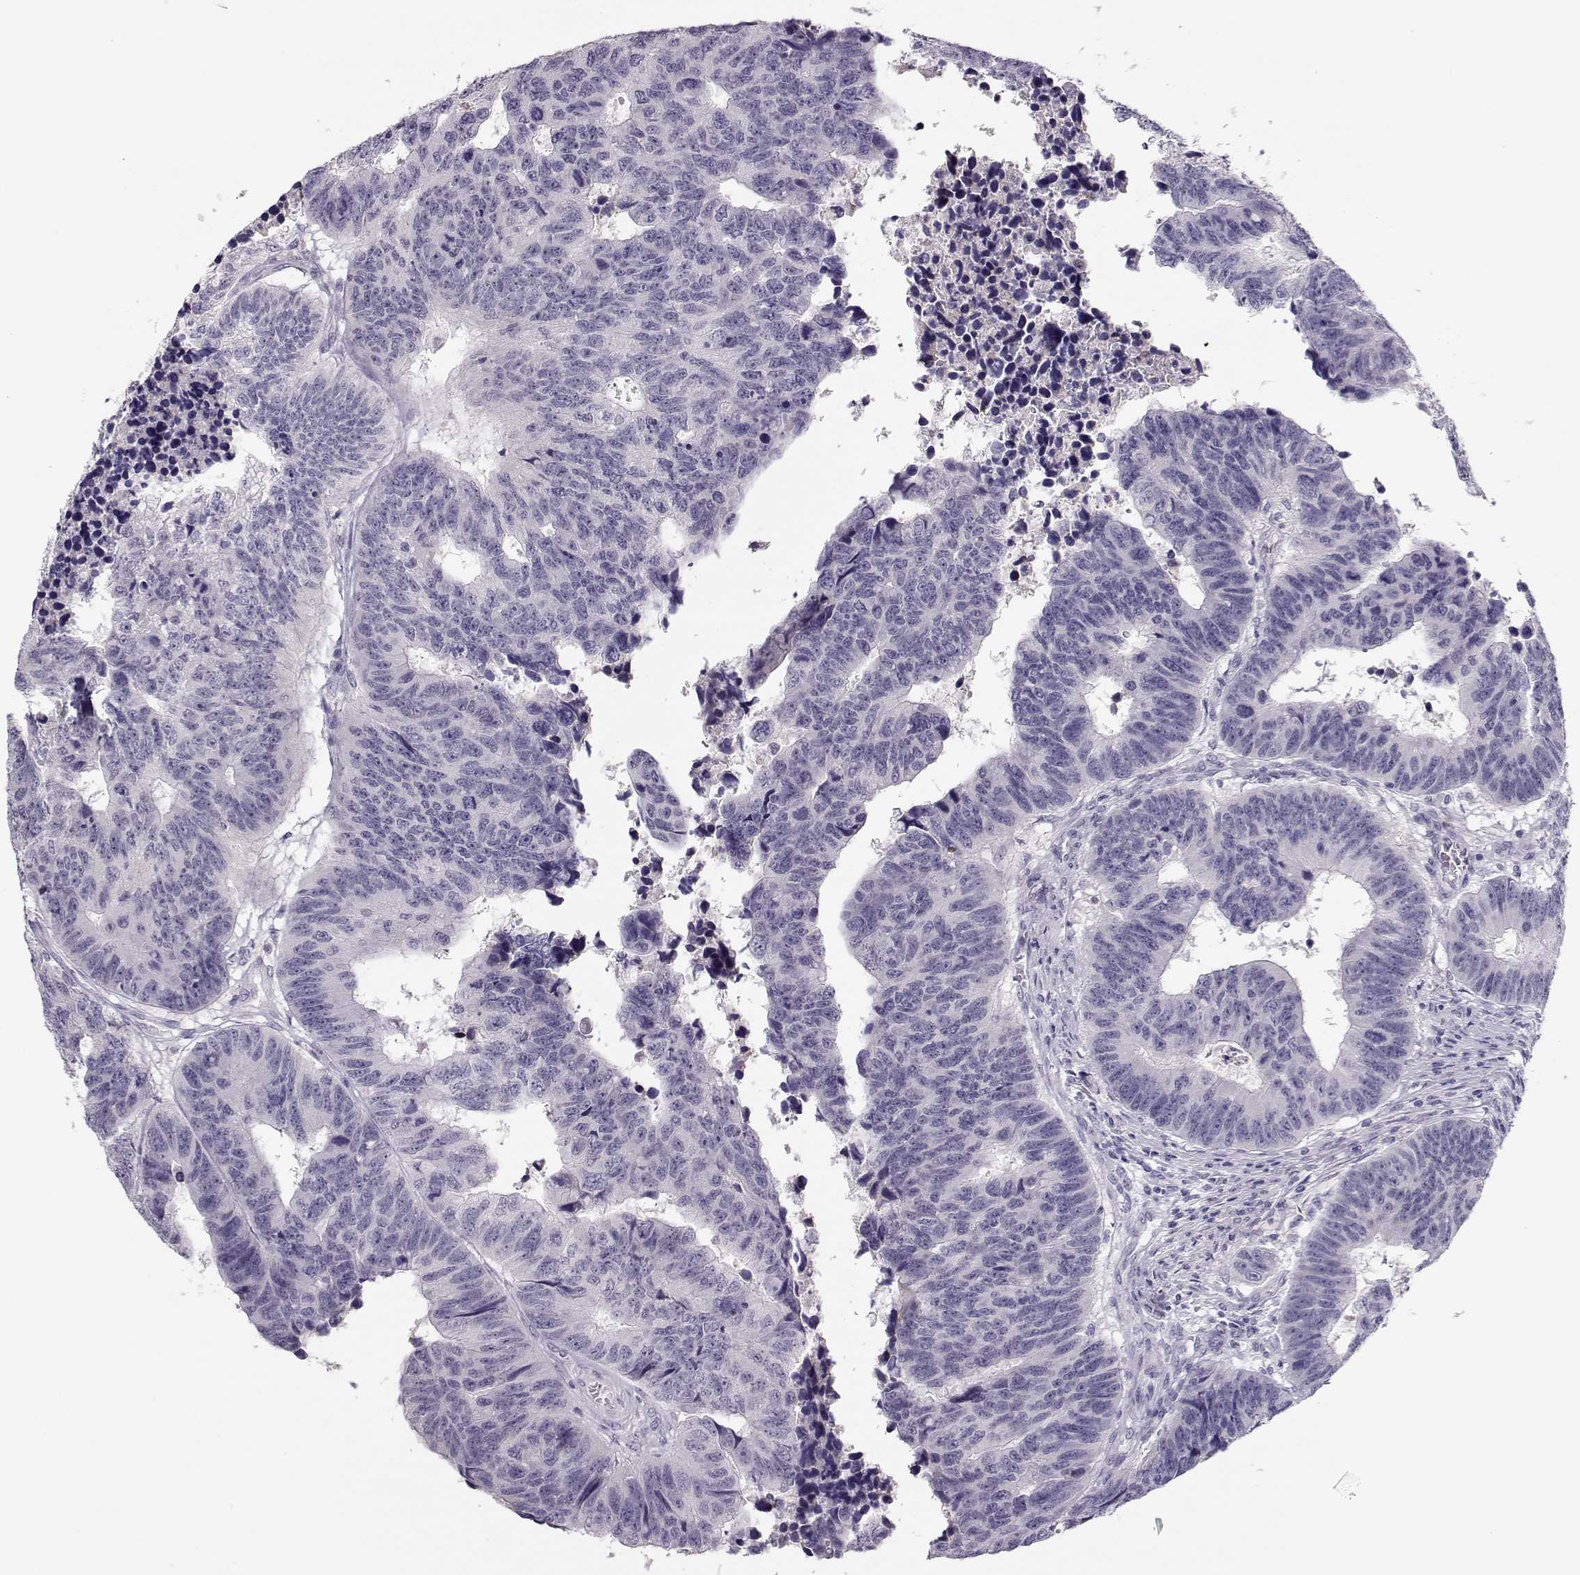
{"staining": {"intensity": "negative", "quantity": "none", "location": "none"}, "tissue": "colorectal cancer", "cell_type": "Tumor cells", "image_type": "cancer", "snomed": [{"axis": "morphology", "description": "Adenocarcinoma, NOS"}, {"axis": "topography", "description": "Rectum"}], "caption": "Immunohistochemistry micrograph of human colorectal cancer (adenocarcinoma) stained for a protein (brown), which demonstrates no staining in tumor cells.", "gene": "IMPG1", "patient": {"sex": "female", "age": 85}}